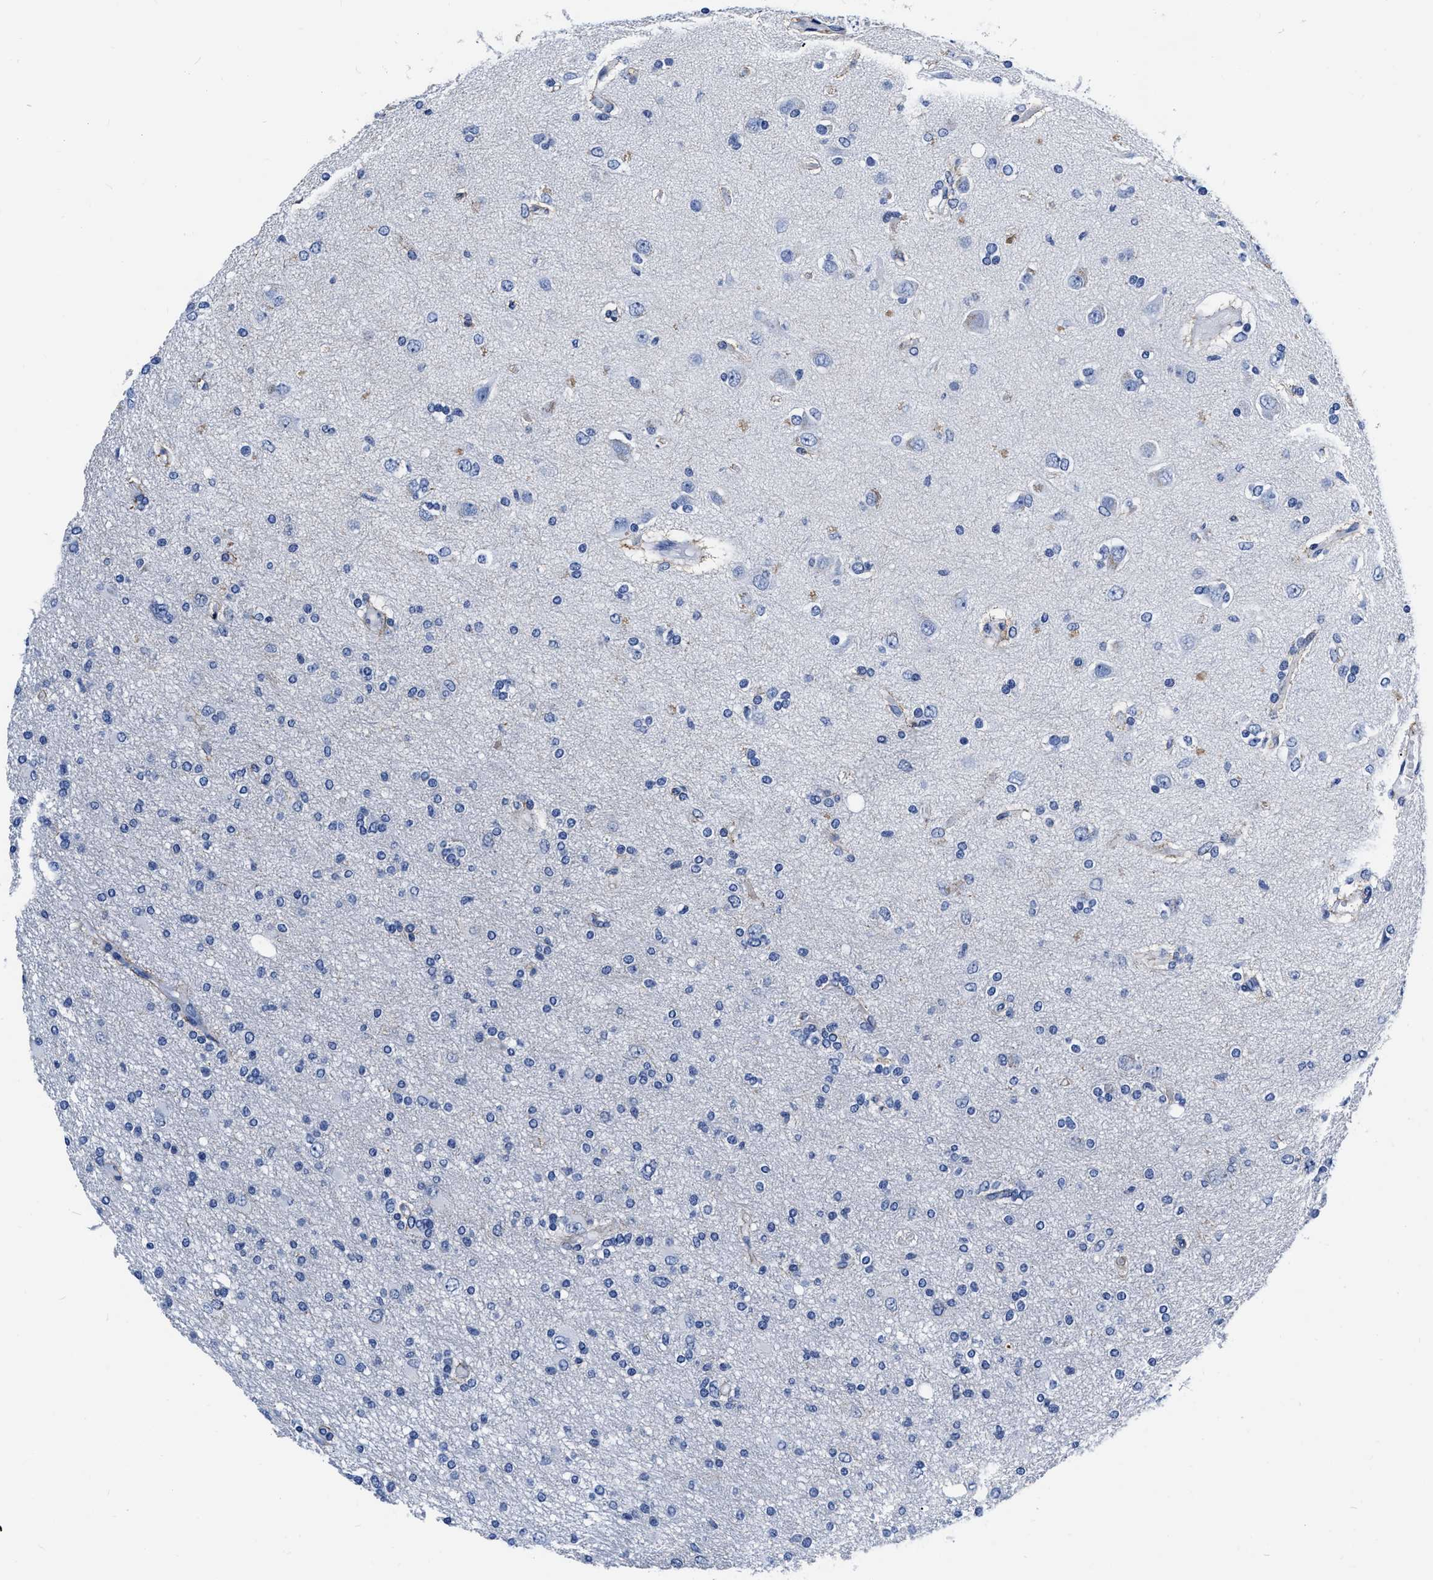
{"staining": {"intensity": "negative", "quantity": "none", "location": "none"}, "tissue": "glioma", "cell_type": "Tumor cells", "image_type": "cancer", "snomed": [{"axis": "morphology", "description": "Glioma, malignant, High grade"}, {"axis": "topography", "description": "Brain"}], "caption": "Histopathology image shows no protein expression in tumor cells of glioma tissue.", "gene": "CER1", "patient": {"sex": "female", "age": 59}}